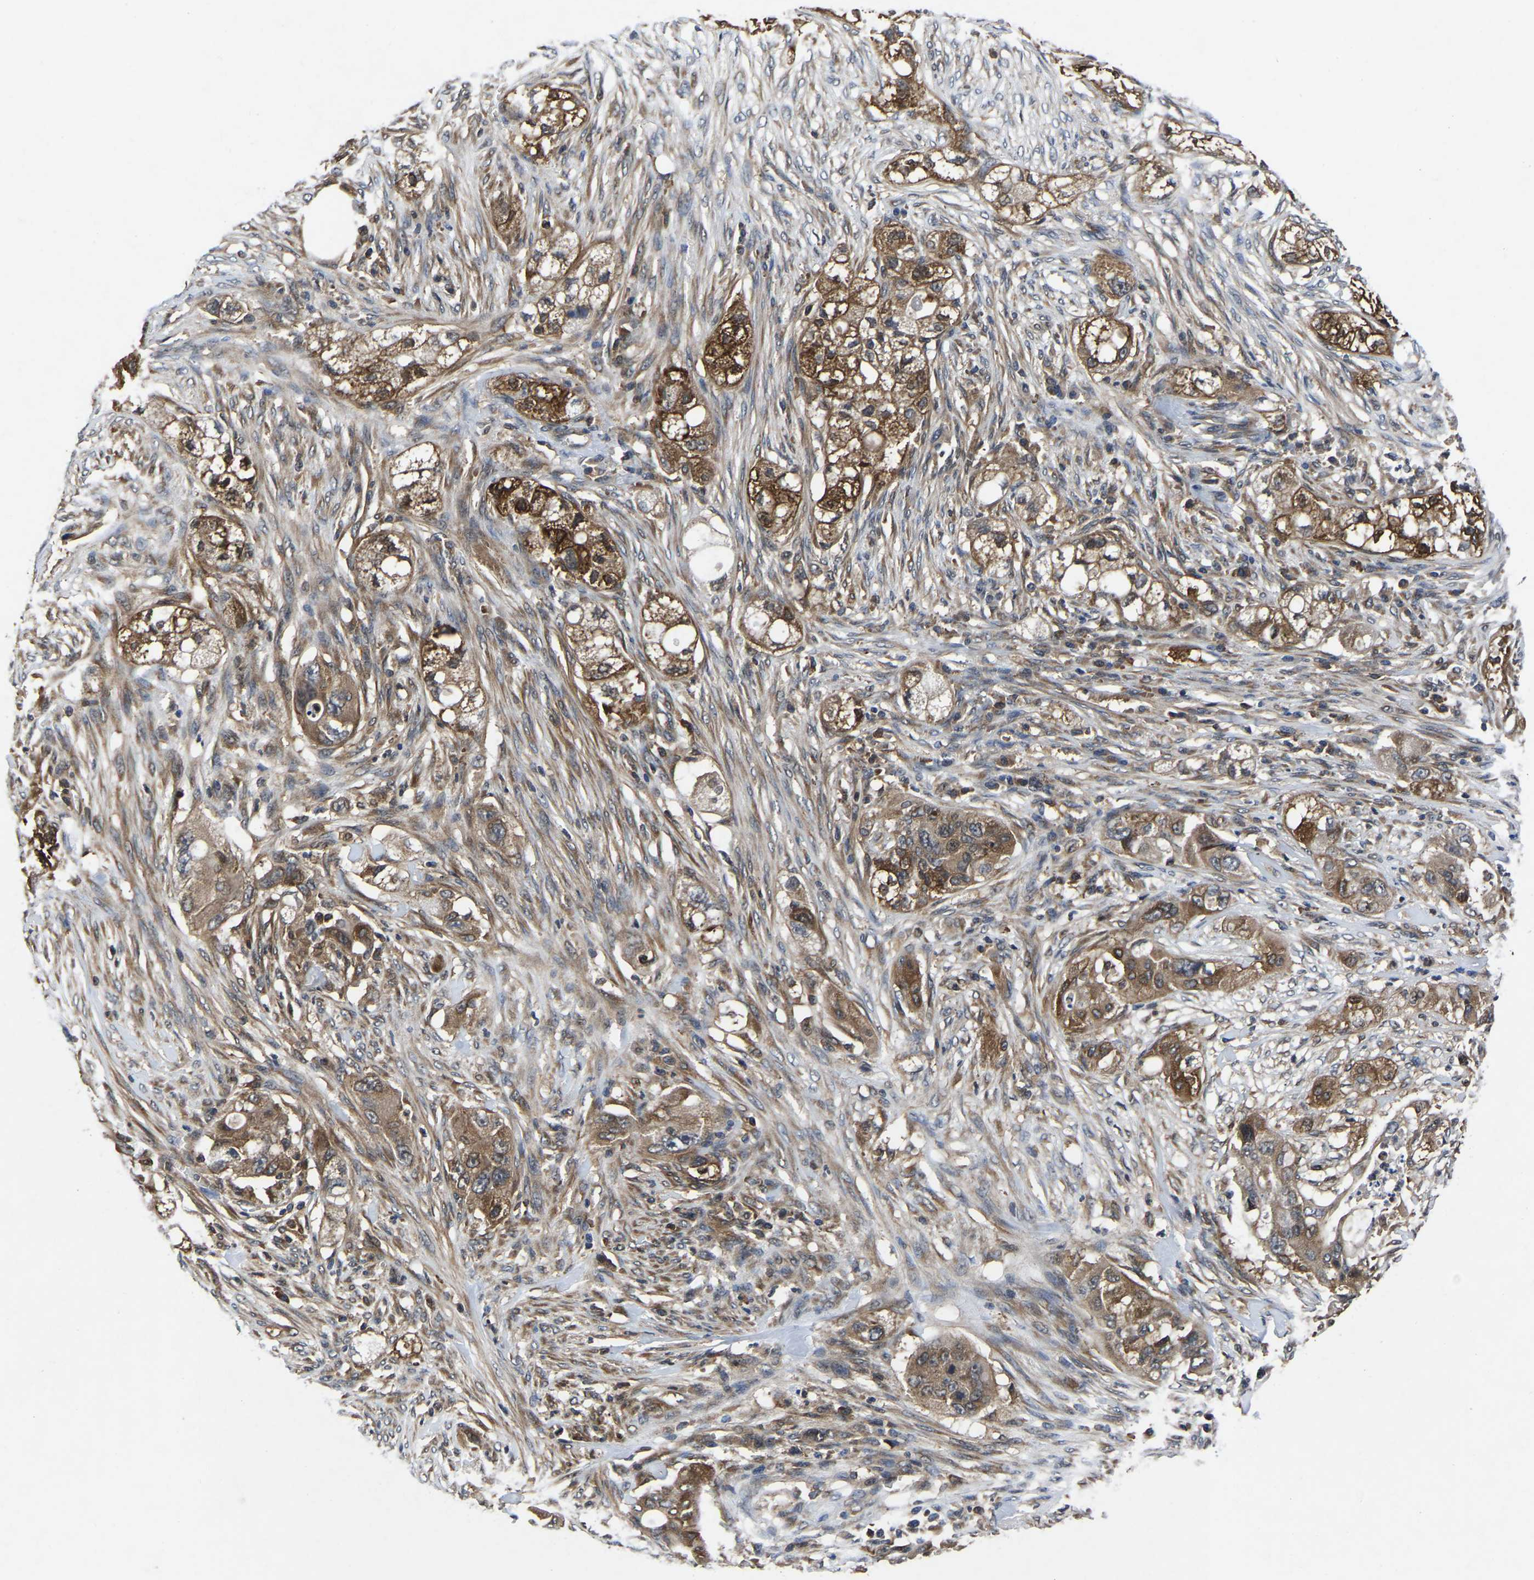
{"staining": {"intensity": "moderate", "quantity": ">75%", "location": "cytoplasmic/membranous"}, "tissue": "pancreatic cancer", "cell_type": "Tumor cells", "image_type": "cancer", "snomed": [{"axis": "morphology", "description": "Adenocarcinoma, NOS"}, {"axis": "topography", "description": "Pancreas"}], "caption": "Immunohistochemistry histopathology image of pancreatic cancer stained for a protein (brown), which exhibits medium levels of moderate cytoplasmic/membranous staining in approximately >75% of tumor cells.", "gene": "FGD5", "patient": {"sex": "female", "age": 78}}